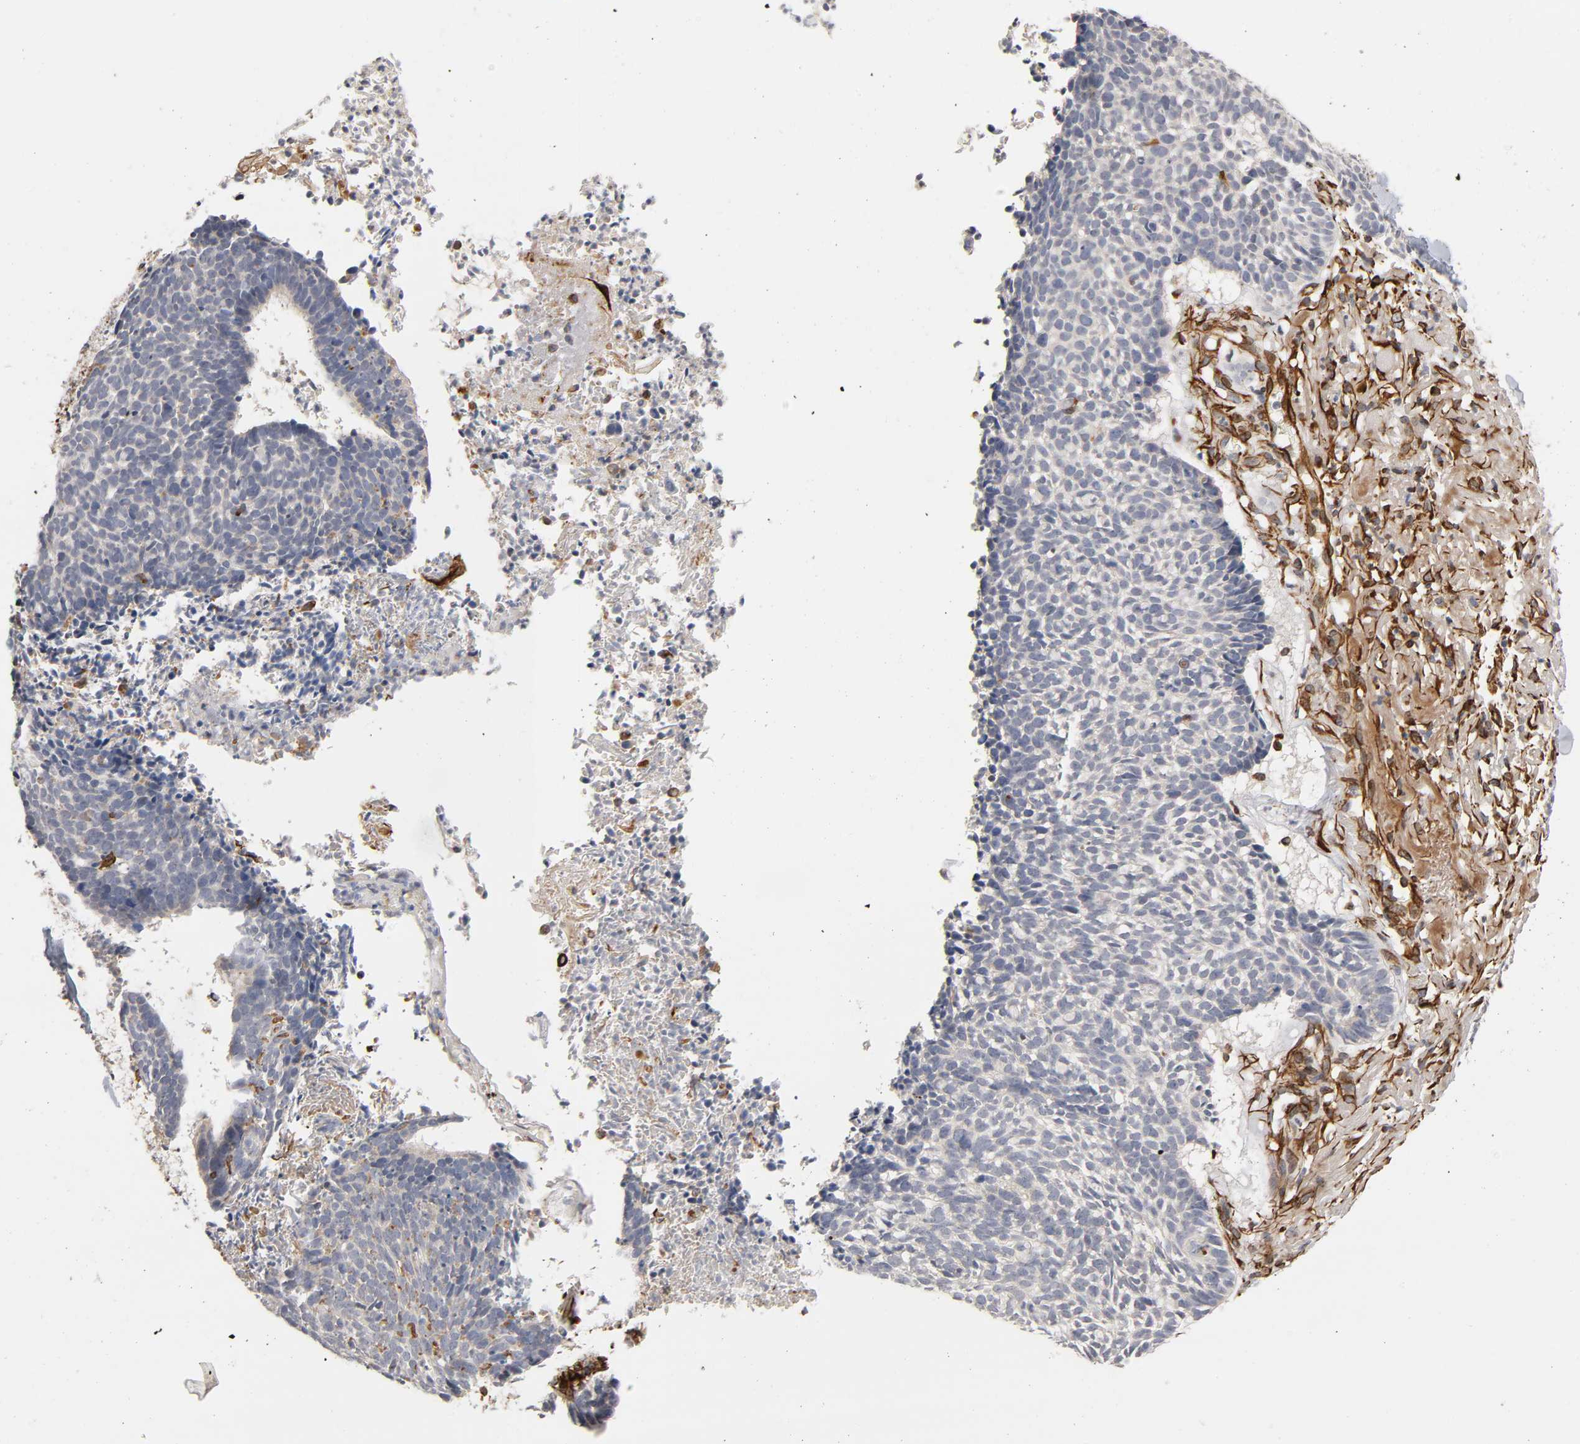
{"staining": {"intensity": "weak", "quantity": "<25%", "location": "cytoplasmic/membranous"}, "tissue": "skin cancer", "cell_type": "Tumor cells", "image_type": "cancer", "snomed": [{"axis": "morphology", "description": "Basal cell carcinoma"}, {"axis": "topography", "description": "Skin"}], "caption": "A high-resolution histopathology image shows immunohistochemistry (IHC) staining of skin cancer (basal cell carcinoma), which shows no significant positivity in tumor cells.", "gene": "FAM118A", "patient": {"sex": "female", "age": 87}}